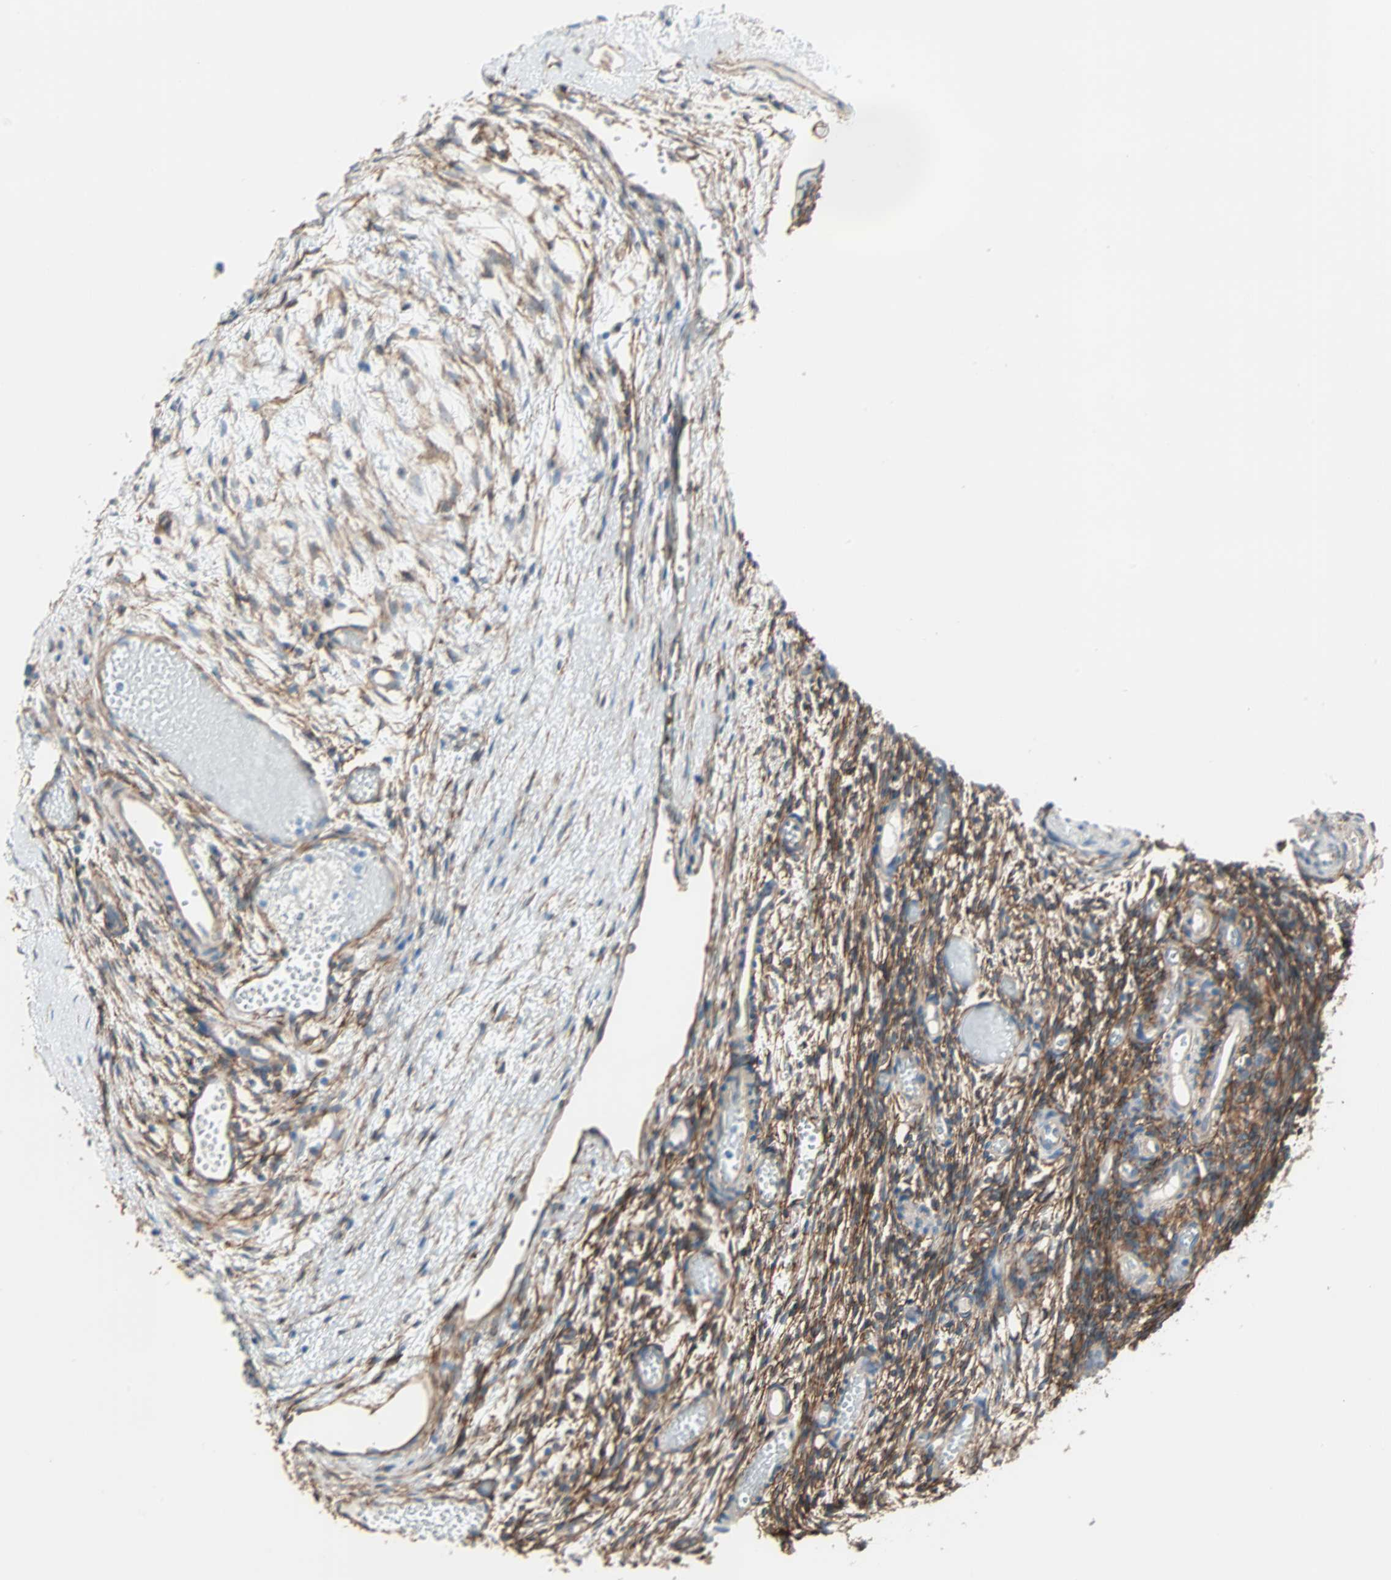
{"staining": {"intensity": "strong", "quantity": ">75%", "location": "cytoplasmic/membranous"}, "tissue": "ovary", "cell_type": "Ovarian stroma cells", "image_type": "normal", "snomed": [{"axis": "morphology", "description": "Normal tissue, NOS"}, {"axis": "topography", "description": "Ovary"}], "caption": "Strong cytoplasmic/membranous protein positivity is seen in approximately >75% of ovarian stroma cells in ovary. The protein is shown in brown color, while the nuclei are stained blue.", "gene": "EPB41L2", "patient": {"sex": "female", "age": 35}}